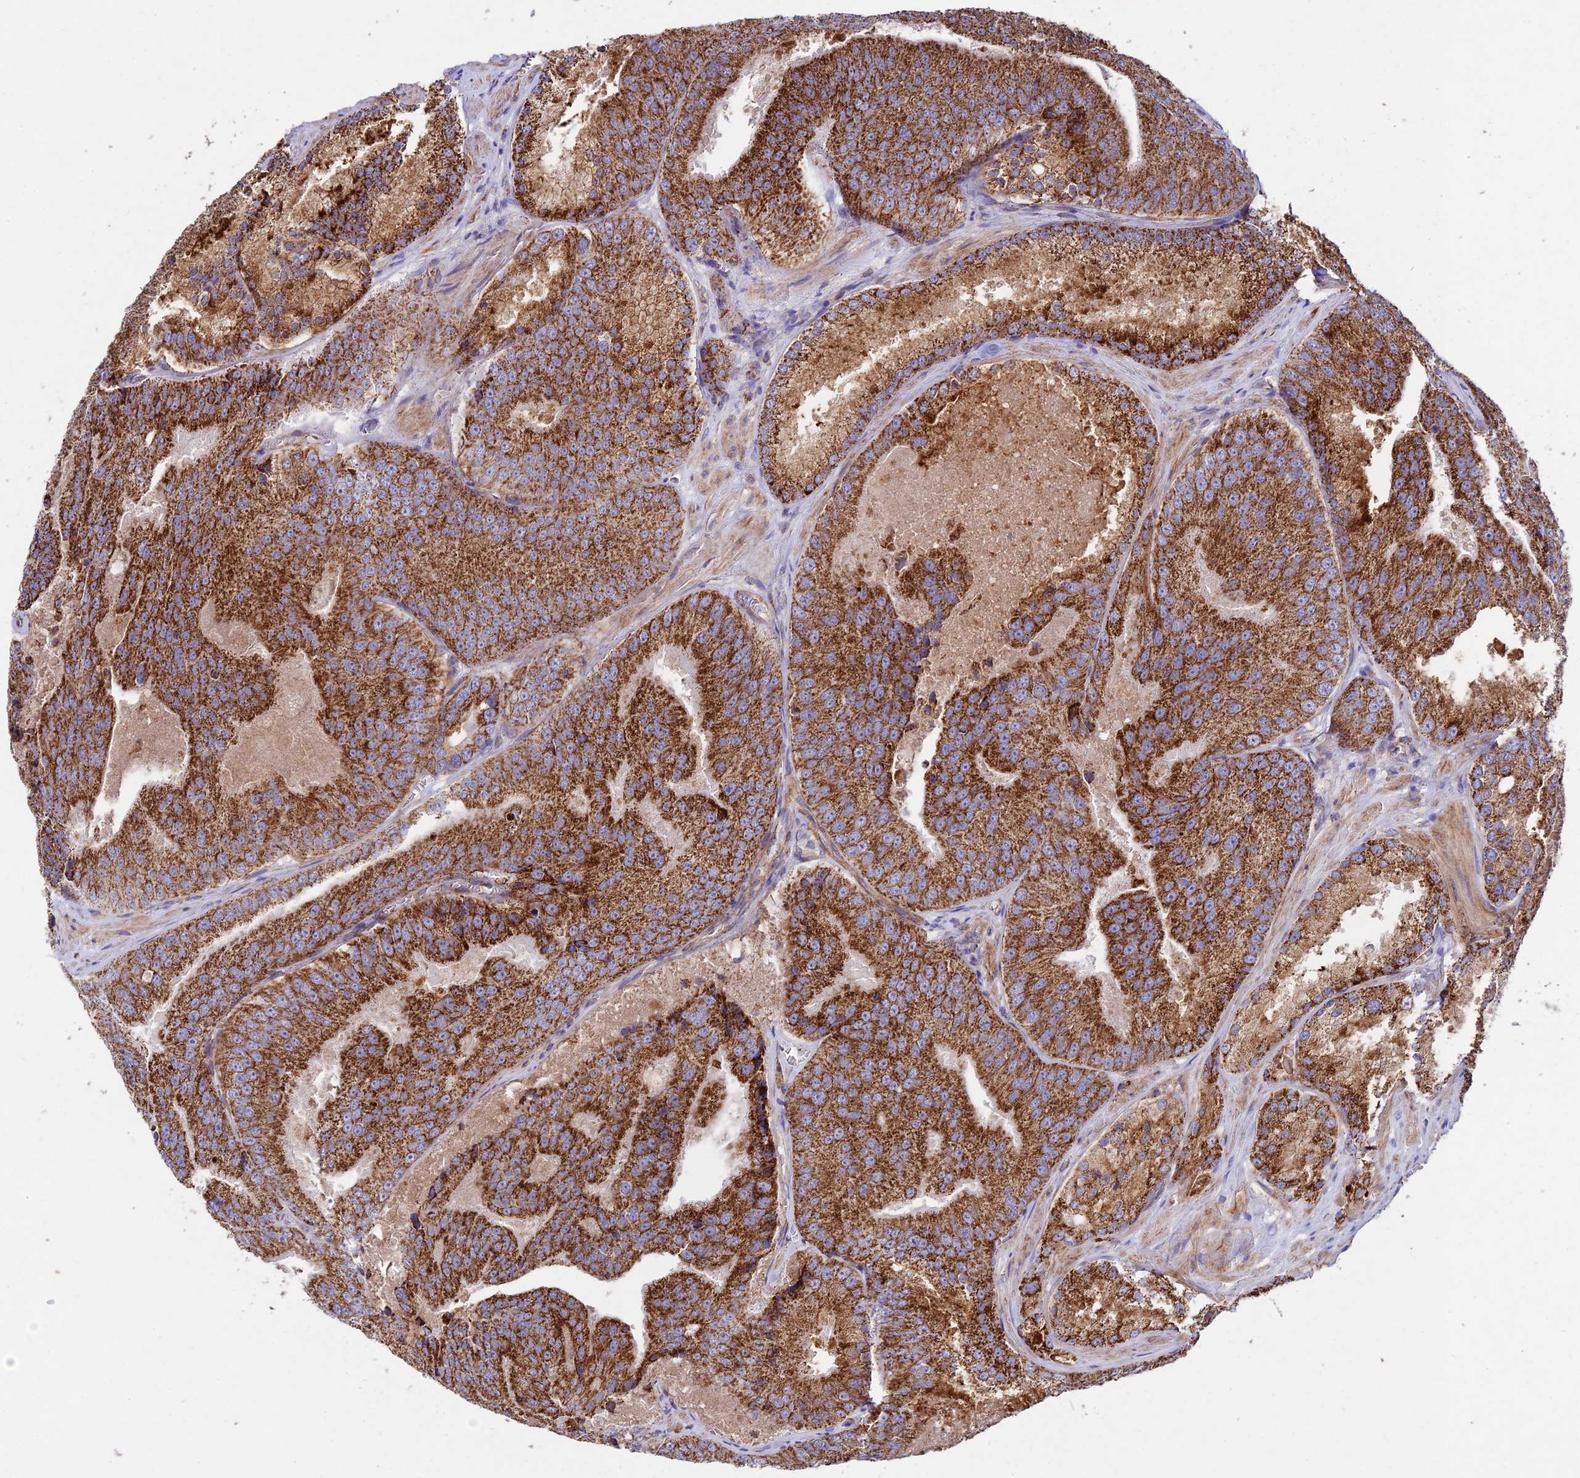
{"staining": {"intensity": "strong", "quantity": ">75%", "location": "cytoplasmic/membranous"}, "tissue": "prostate cancer", "cell_type": "Tumor cells", "image_type": "cancer", "snomed": [{"axis": "morphology", "description": "Adenocarcinoma, High grade"}, {"axis": "topography", "description": "Prostate"}], "caption": "Prostate high-grade adenocarcinoma stained for a protein (brown) exhibits strong cytoplasmic/membranous positive staining in about >75% of tumor cells.", "gene": "KHDC3L", "patient": {"sex": "male", "age": 61}}